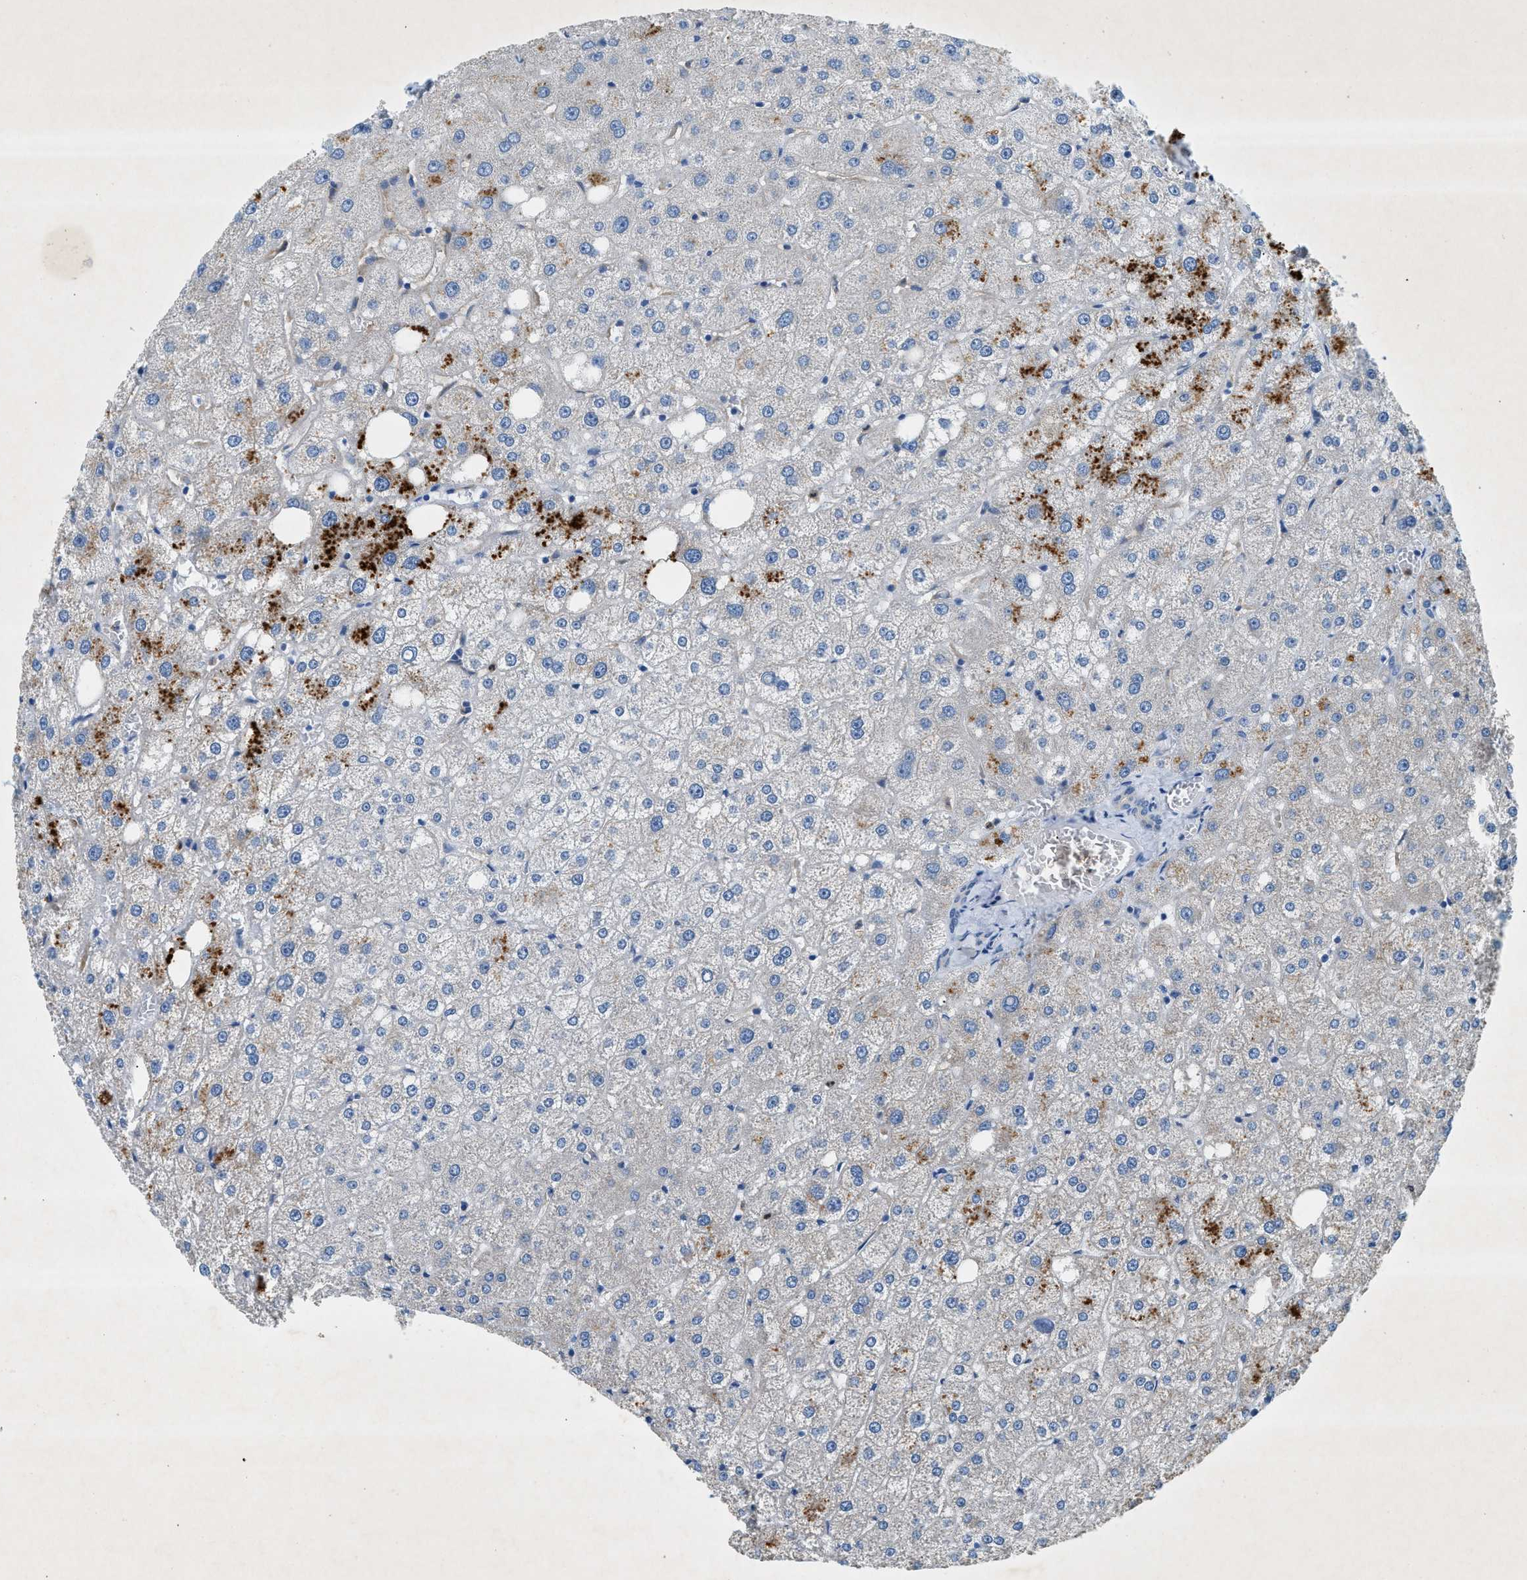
{"staining": {"intensity": "negative", "quantity": "none", "location": "none"}, "tissue": "liver", "cell_type": "Cholangiocytes", "image_type": "normal", "snomed": [{"axis": "morphology", "description": "Normal tissue, NOS"}, {"axis": "topography", "description": "Liver"}], "caption": "Protein analysis of normal liver demonstrates no significant expression in cholangiocytes. (Stains: DAB (3,3'-diaminobenzidine) IHC with hematoxylin counter stain, Microscopy: brightfield microscopy at high magnification).", "gene": "ZDHHC13", "patient": {"sex": "male", "age": 73}}